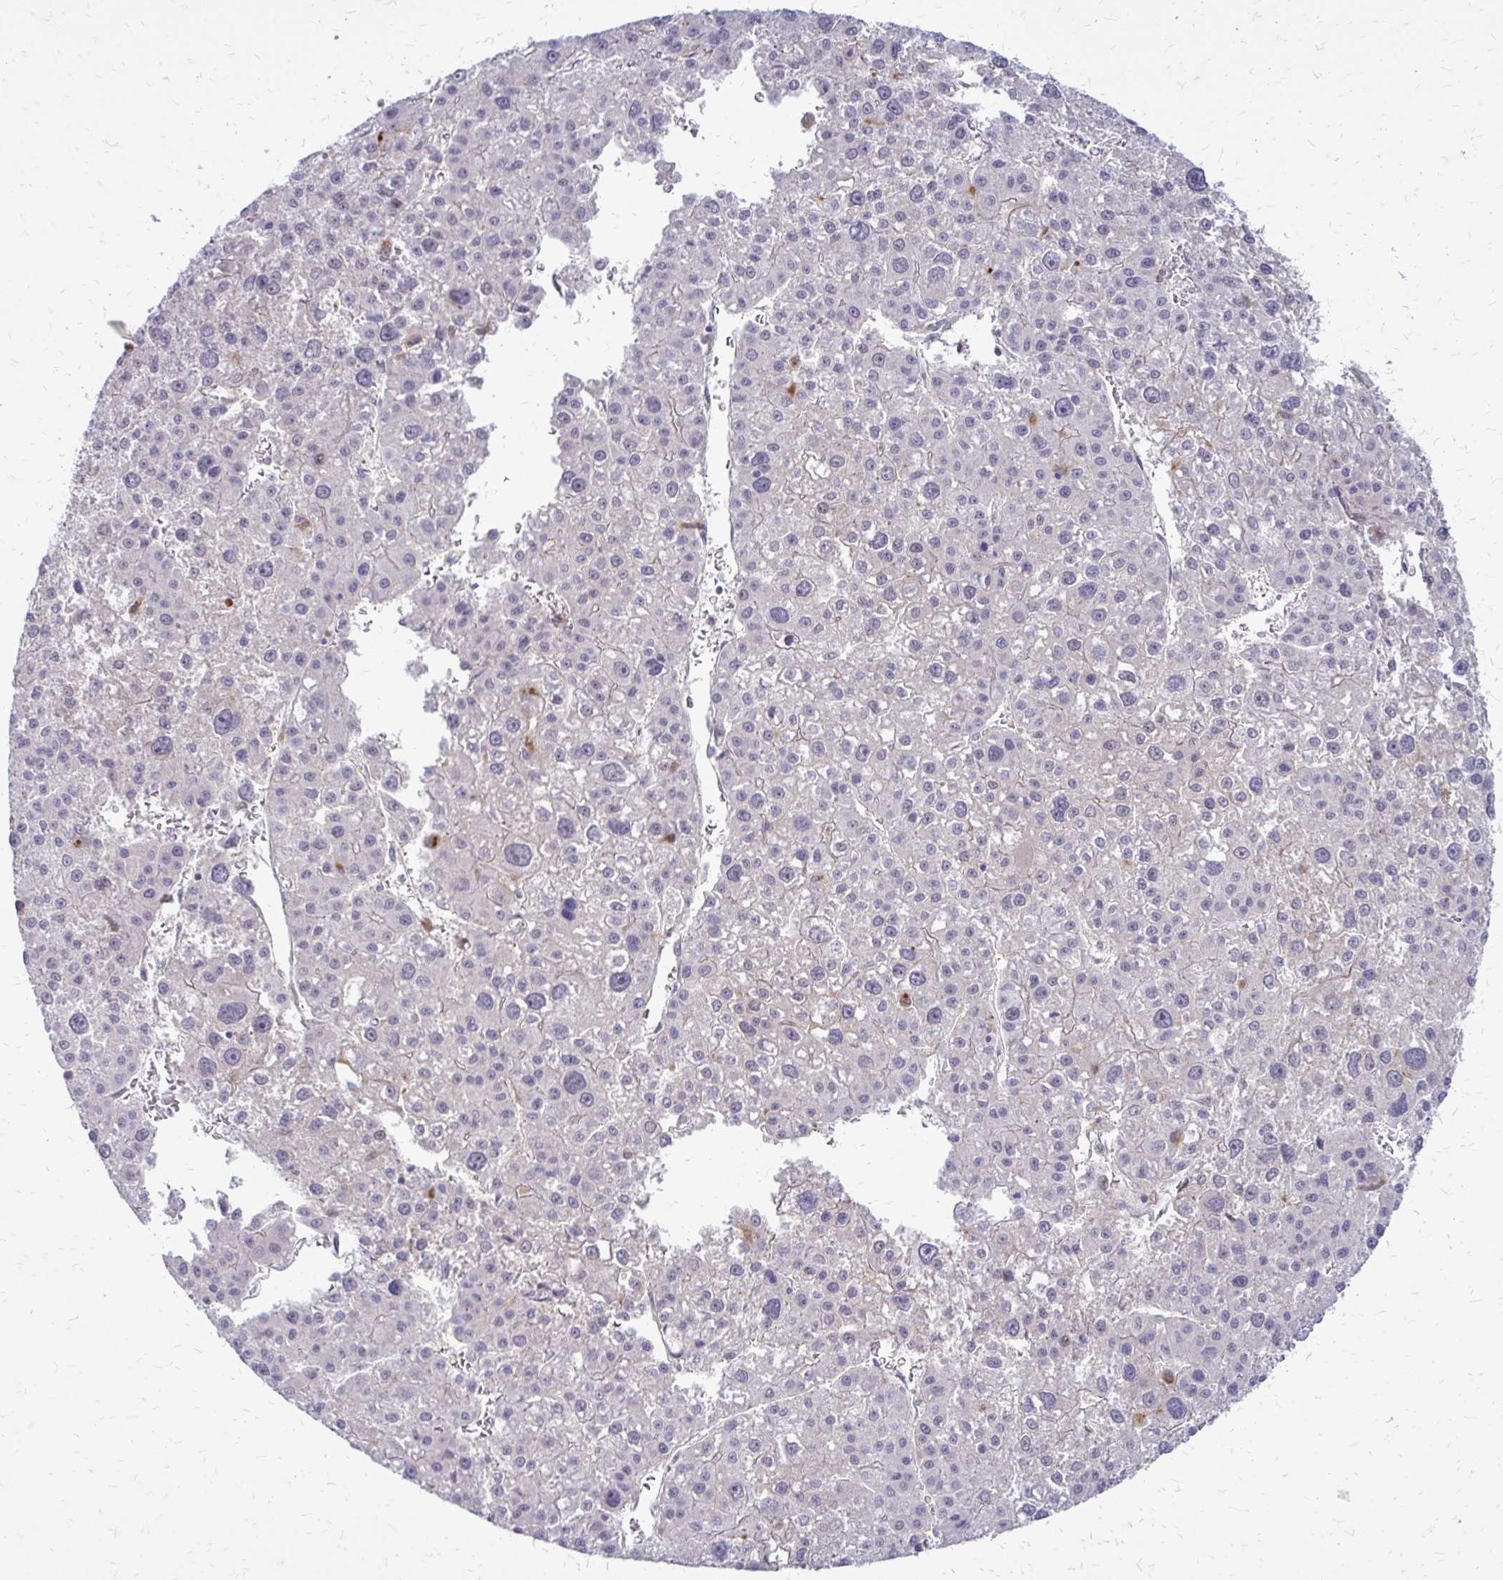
{"staining": {"intensity": "negative", "quantity": "none", "location": "none"}, "tissue": "liver cancer", "cell_type": "Tumor cells", "image_type": "cancer", "snomed": [{"axis": "morphology", "description": "Carcinoma, Hepatocellular, NOS"}, {"axis": "topography", "description": "Liver"}], "caption": "Immunohistochemical staining of human liver hepatocellular carcinoma exhibits no significant expression in tumor cells.", "gene": "PPDPFL", "patient": {"sex": "male", "age": 73}}